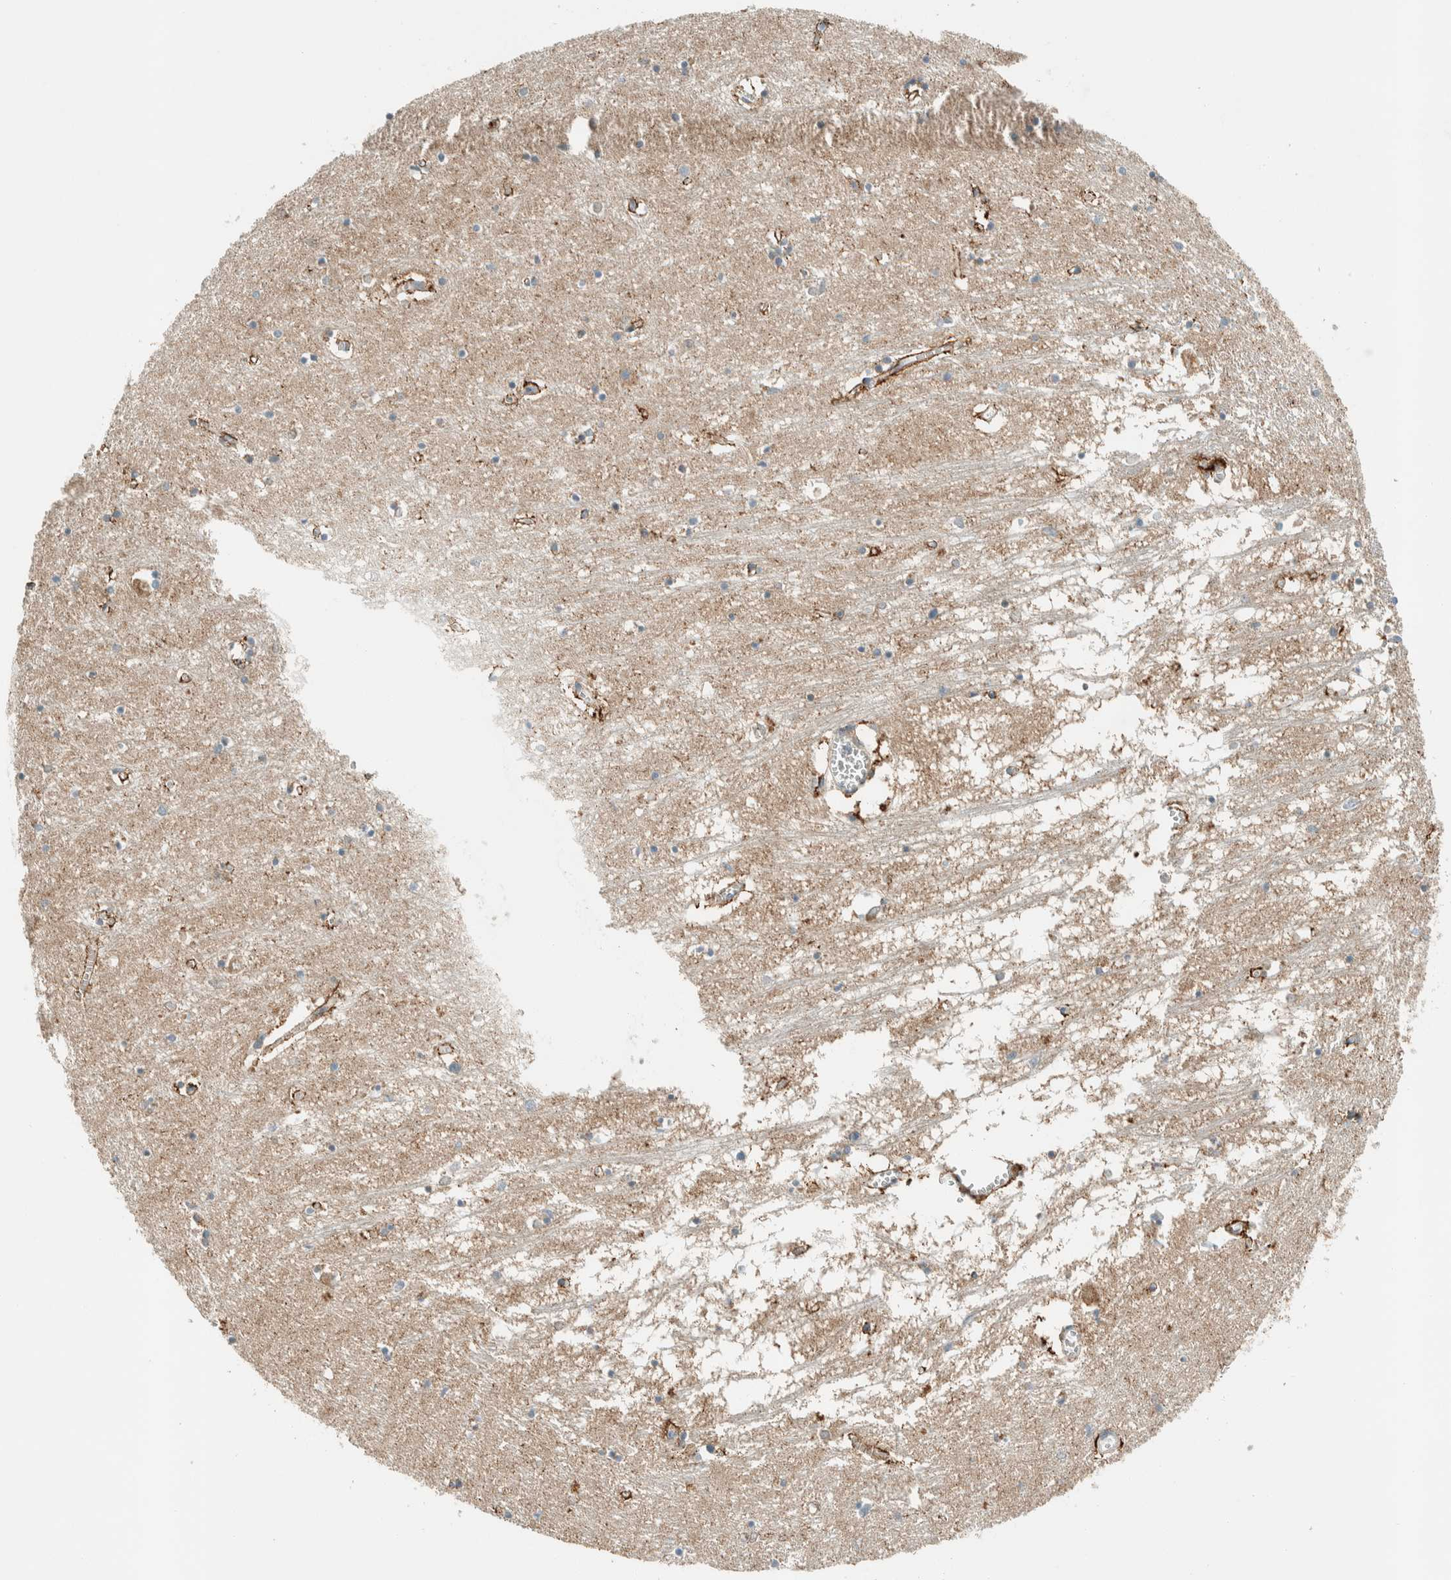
{"staining": {"intensity": "moderate", "quantity": "<25%", "location": "cytoplasmic/membranous"}, "tissue": "hippocampus", "cell_type": "Glial cells", "image_type": "normal", "snomed": [{"axis": "morphology", "description": "Normal tissue, NOS"}, {"axis": "topography", "description": "Hippocampus"}], "caption": "Immunohistochemistry (IHC) histopathology image of unremarkable human hippocampus stained for a protein (brown), which exhibits low levels of moderate cytoplasmic/membranous positivity in about <25% of glial cells.", "gene": "SPAG5", "patient": {"sex": "male", "age": 70}}